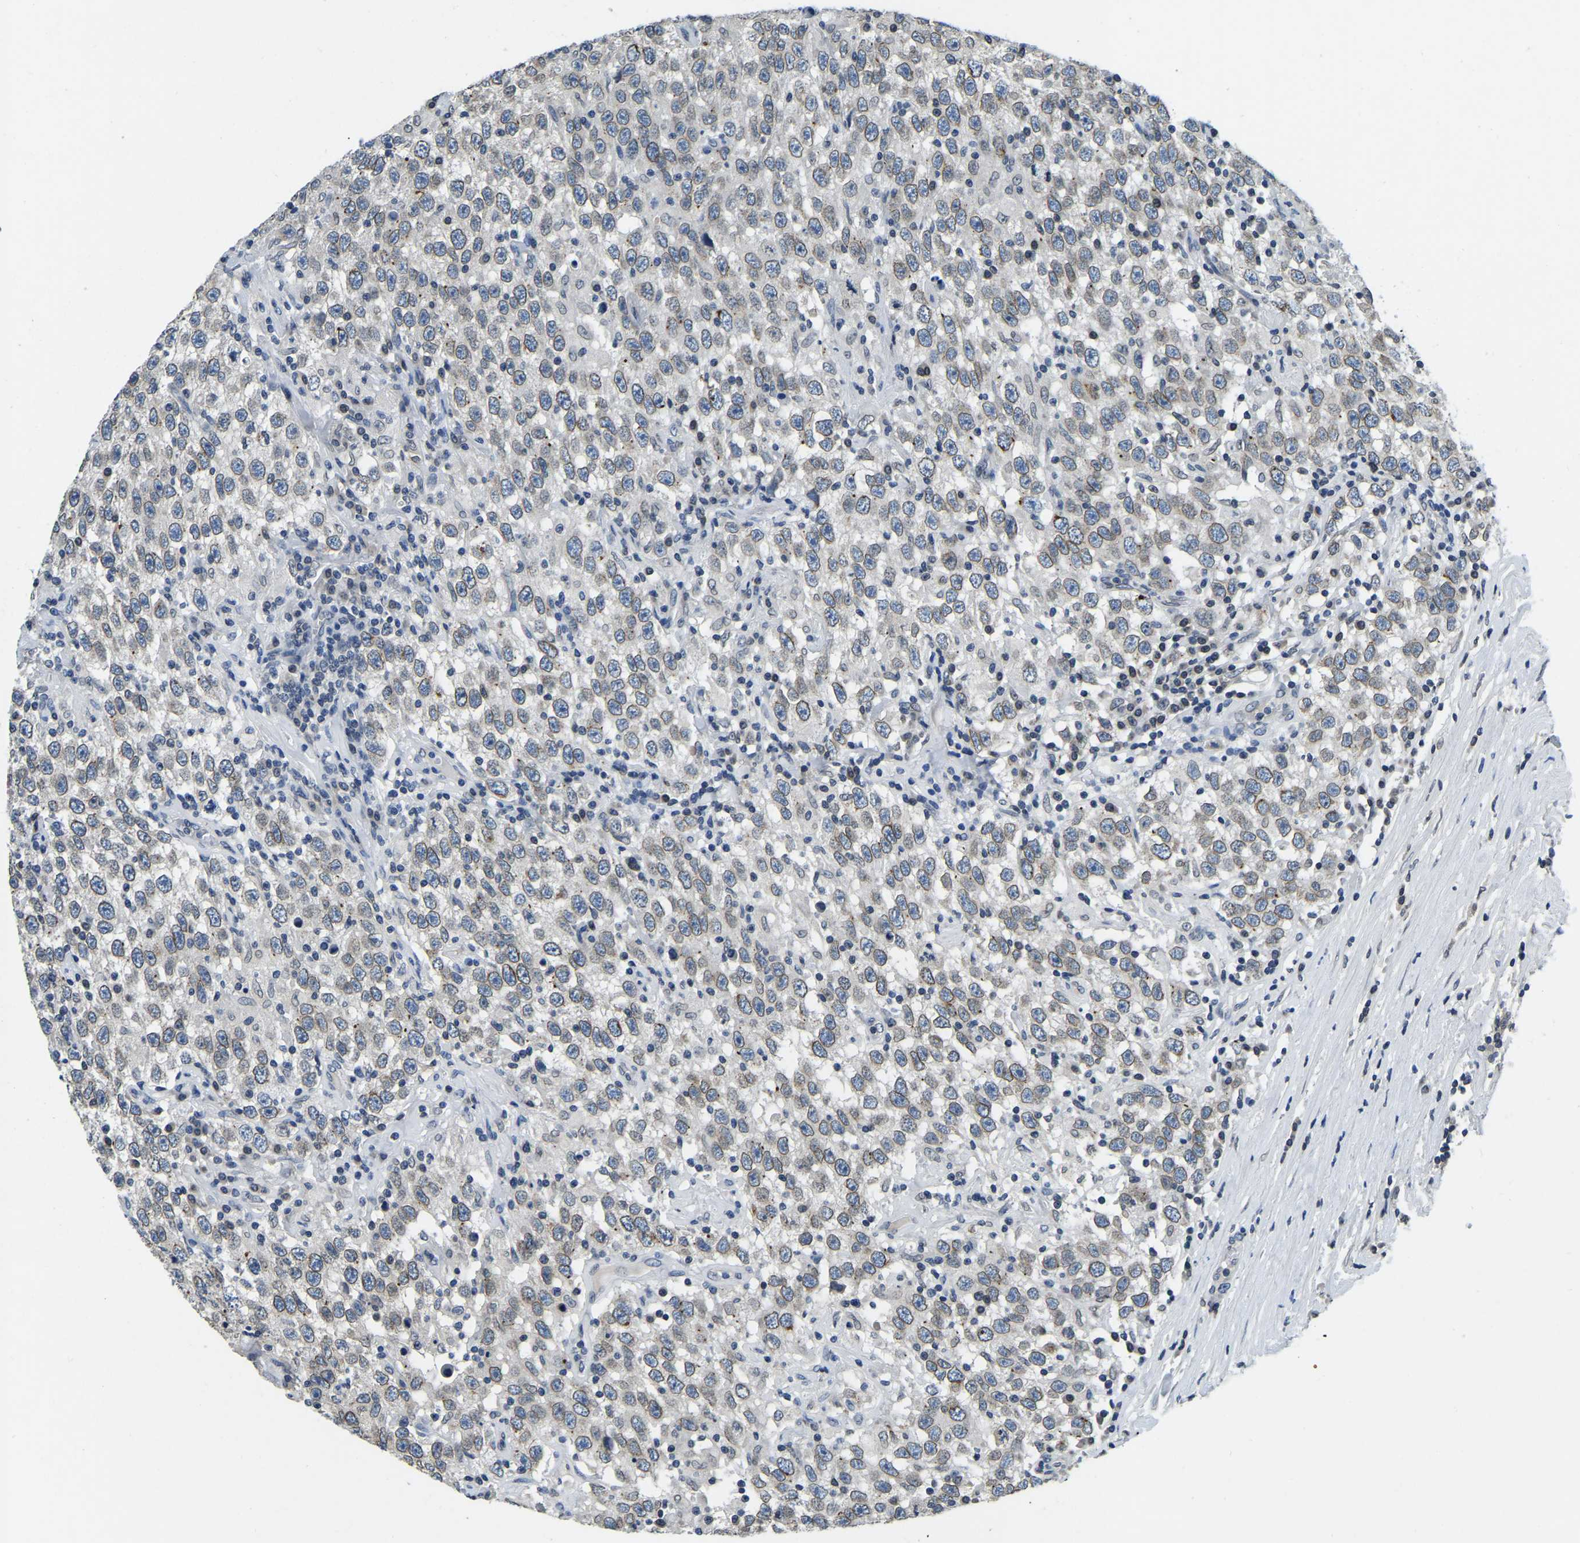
{"staining": {"intensity": "weak", "quantity": ">75%", "location": "cytoplasmic/membranous,nuclear"}, "tissue": "testis cancer", "cell_type": "Tumor cells", "image_type": "cancer", "snomed": [{"axis": "morphology", "description": "Seminoma, NOS"}, {"axis": "topography", "description": "Testis"}], "caption": "IHC histopathology image of neoplastic tissue: human testis seminoma stained using immunohistochemistry (IHC) reveals low levels of weak protein expression localized specifically in the cytoplasmic/membranous and nuclear of tumor cells, appearing as a cytoplasmic/membranous and nuclear brown color.", "gene": "RANBP2", "patient": {"sex": "male", "age": 41}}